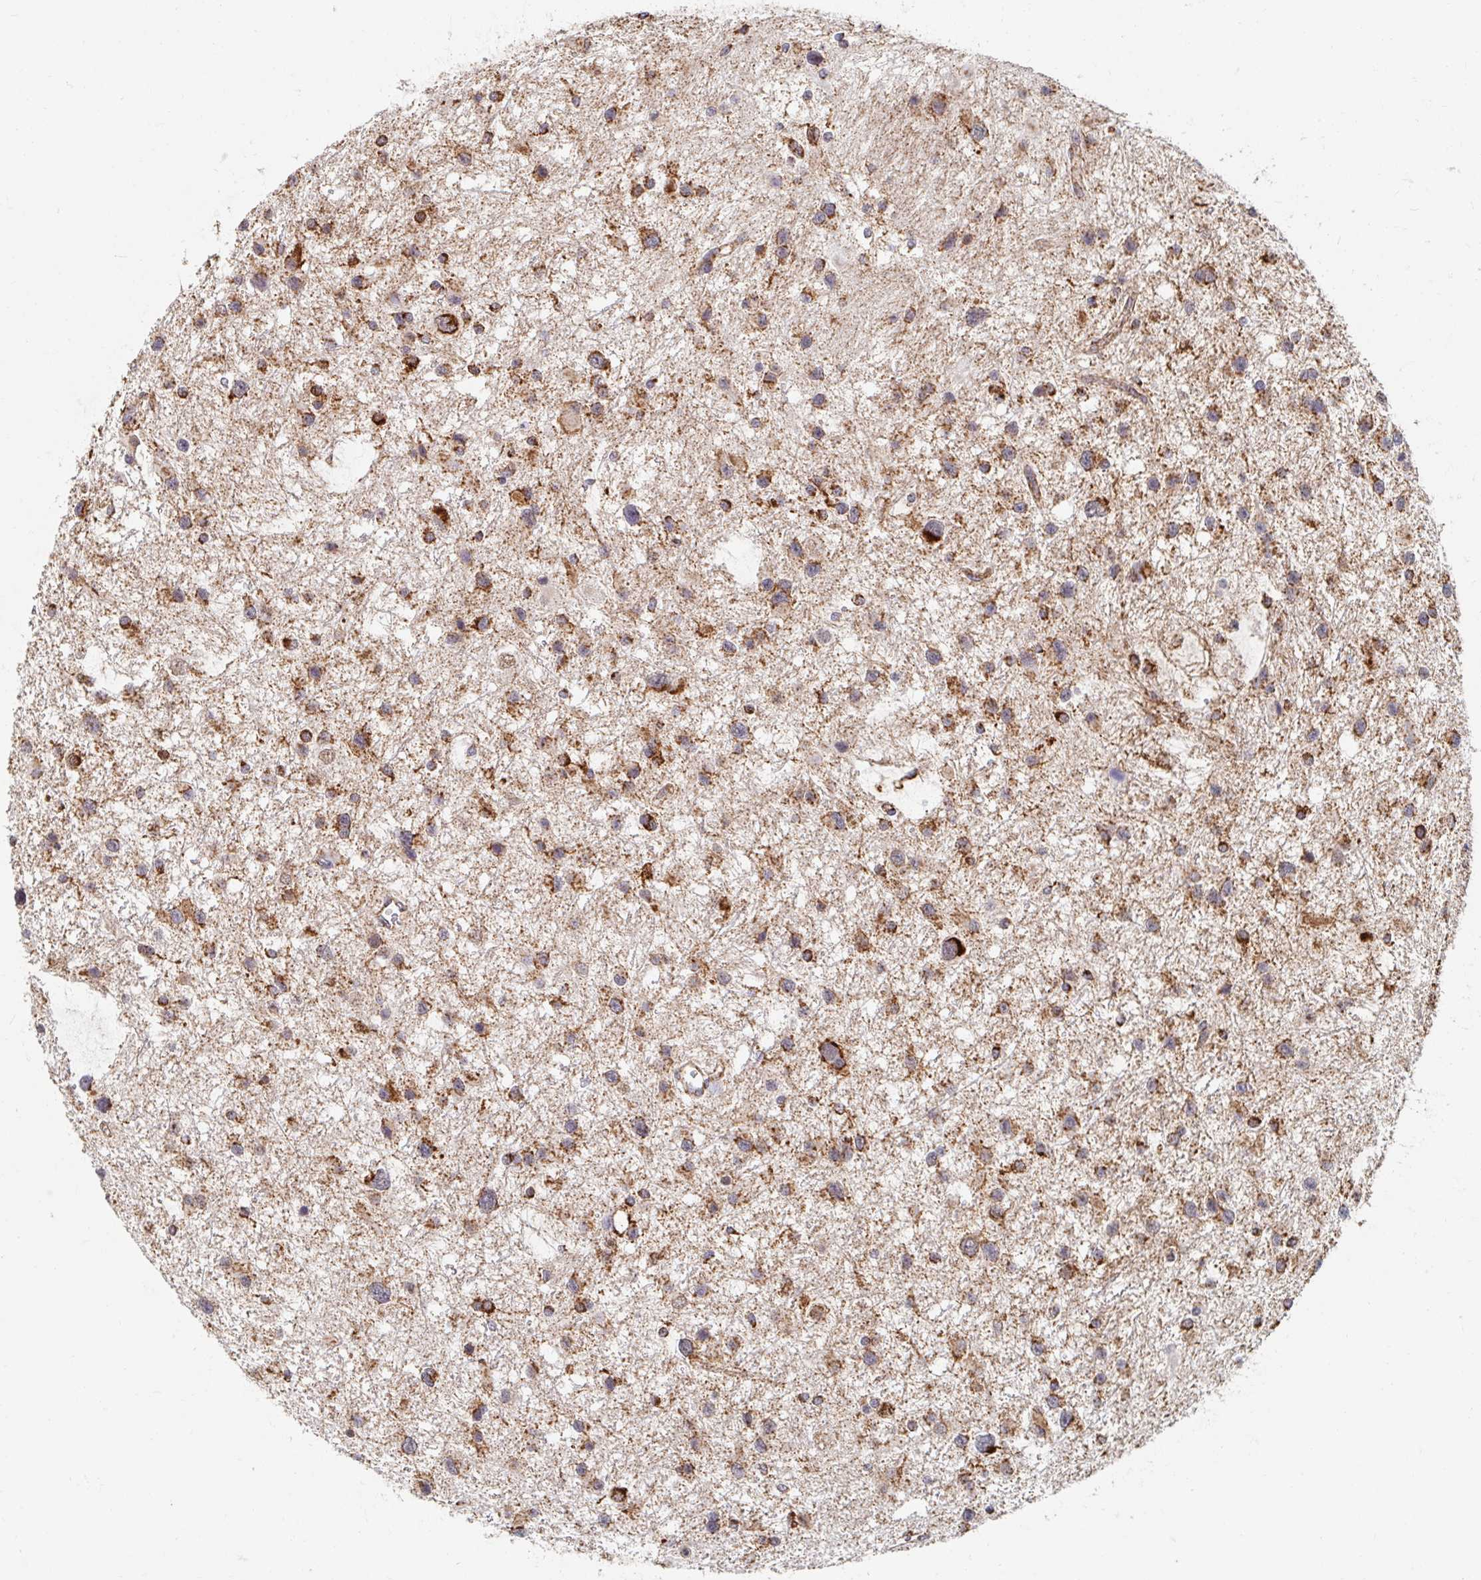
{"staining": {"intensity": "strong", "quantity": ">75%", "location": "cytoplasmic/membranous"}, "tissue": "glioma", "cell_type": "Tumor cells", "image_type": "cancer", "snomed": [{"axis": "morphology", "description": "Glioma, malignant, Low grade"}, {"axis": "topography", "description": "Brain"}], "caption": "Immunohistochemistry histopathology image of neoplastic tissue: low-grade glioma (malignant) stained using IHC displays high levels of strong protein expression localized specifically in the cytoplasmic/membranous of tumor cells, appearing as a cytoplasmic/membranous brown color.", "gene": "MAVS", "patient": {"sex": "female", "age": 32}}